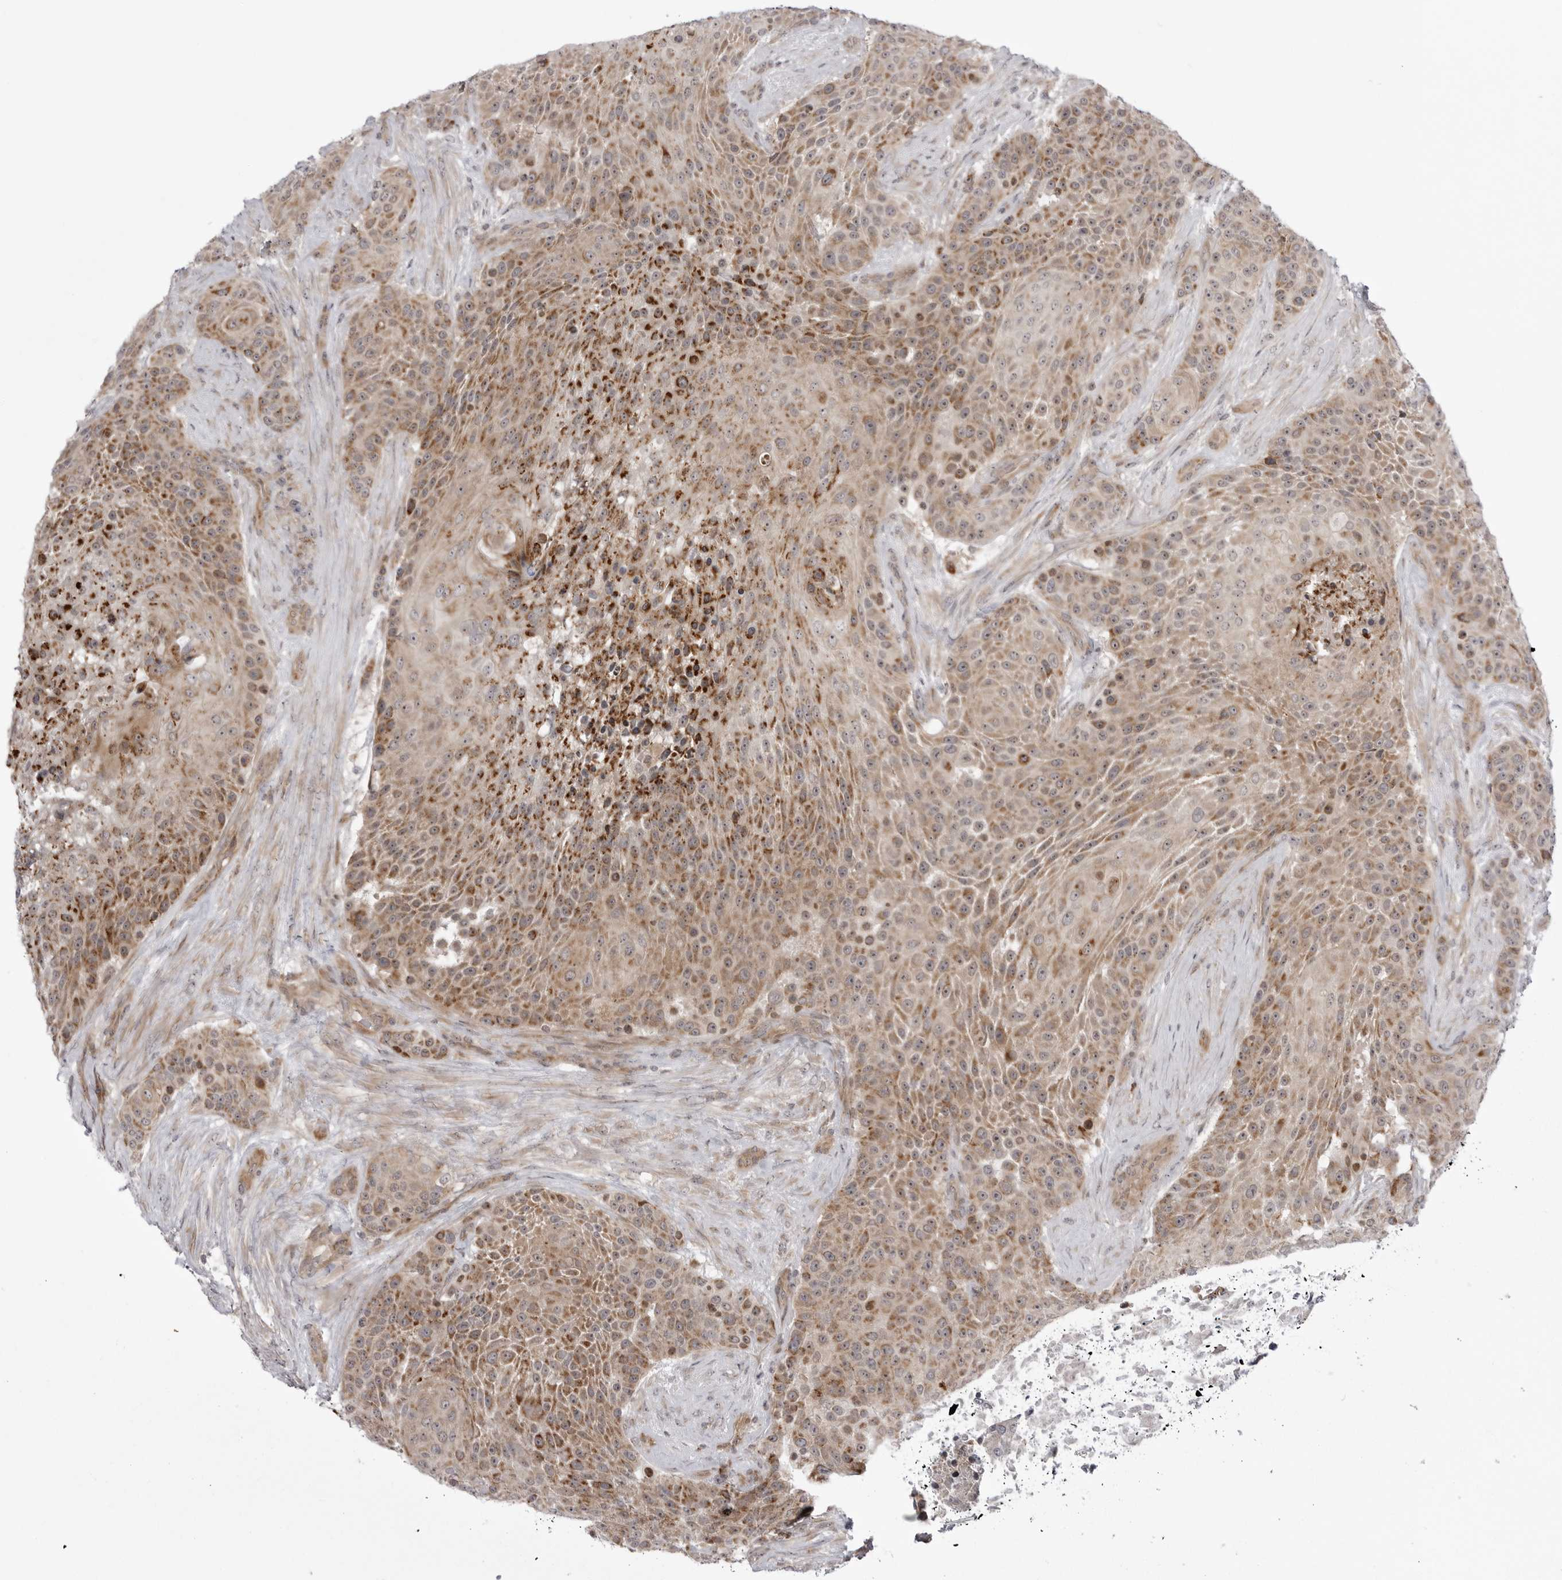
{"staining": {"intensity": "moderate", "quantity": ">75%", "location": "cytoplasmic/membranous"}, "tissue": "urothelial cancer", "cell_type": "Tumor cells", "image_type": "cancer", "snomed": [{"axis": "morphology", "description": "Urothelial carcinoma, High grade"}, {"axis": "topography", "description": "Urinary bladder"}], "caption": "Human urothelial cancer stained for a protein (brown) reveals moderate cytoplasmic/membranous positive staining in approximately >75% of tumor cells.", "gene": "CCDC18", "patient": {"sex": "female", "age": 63}}